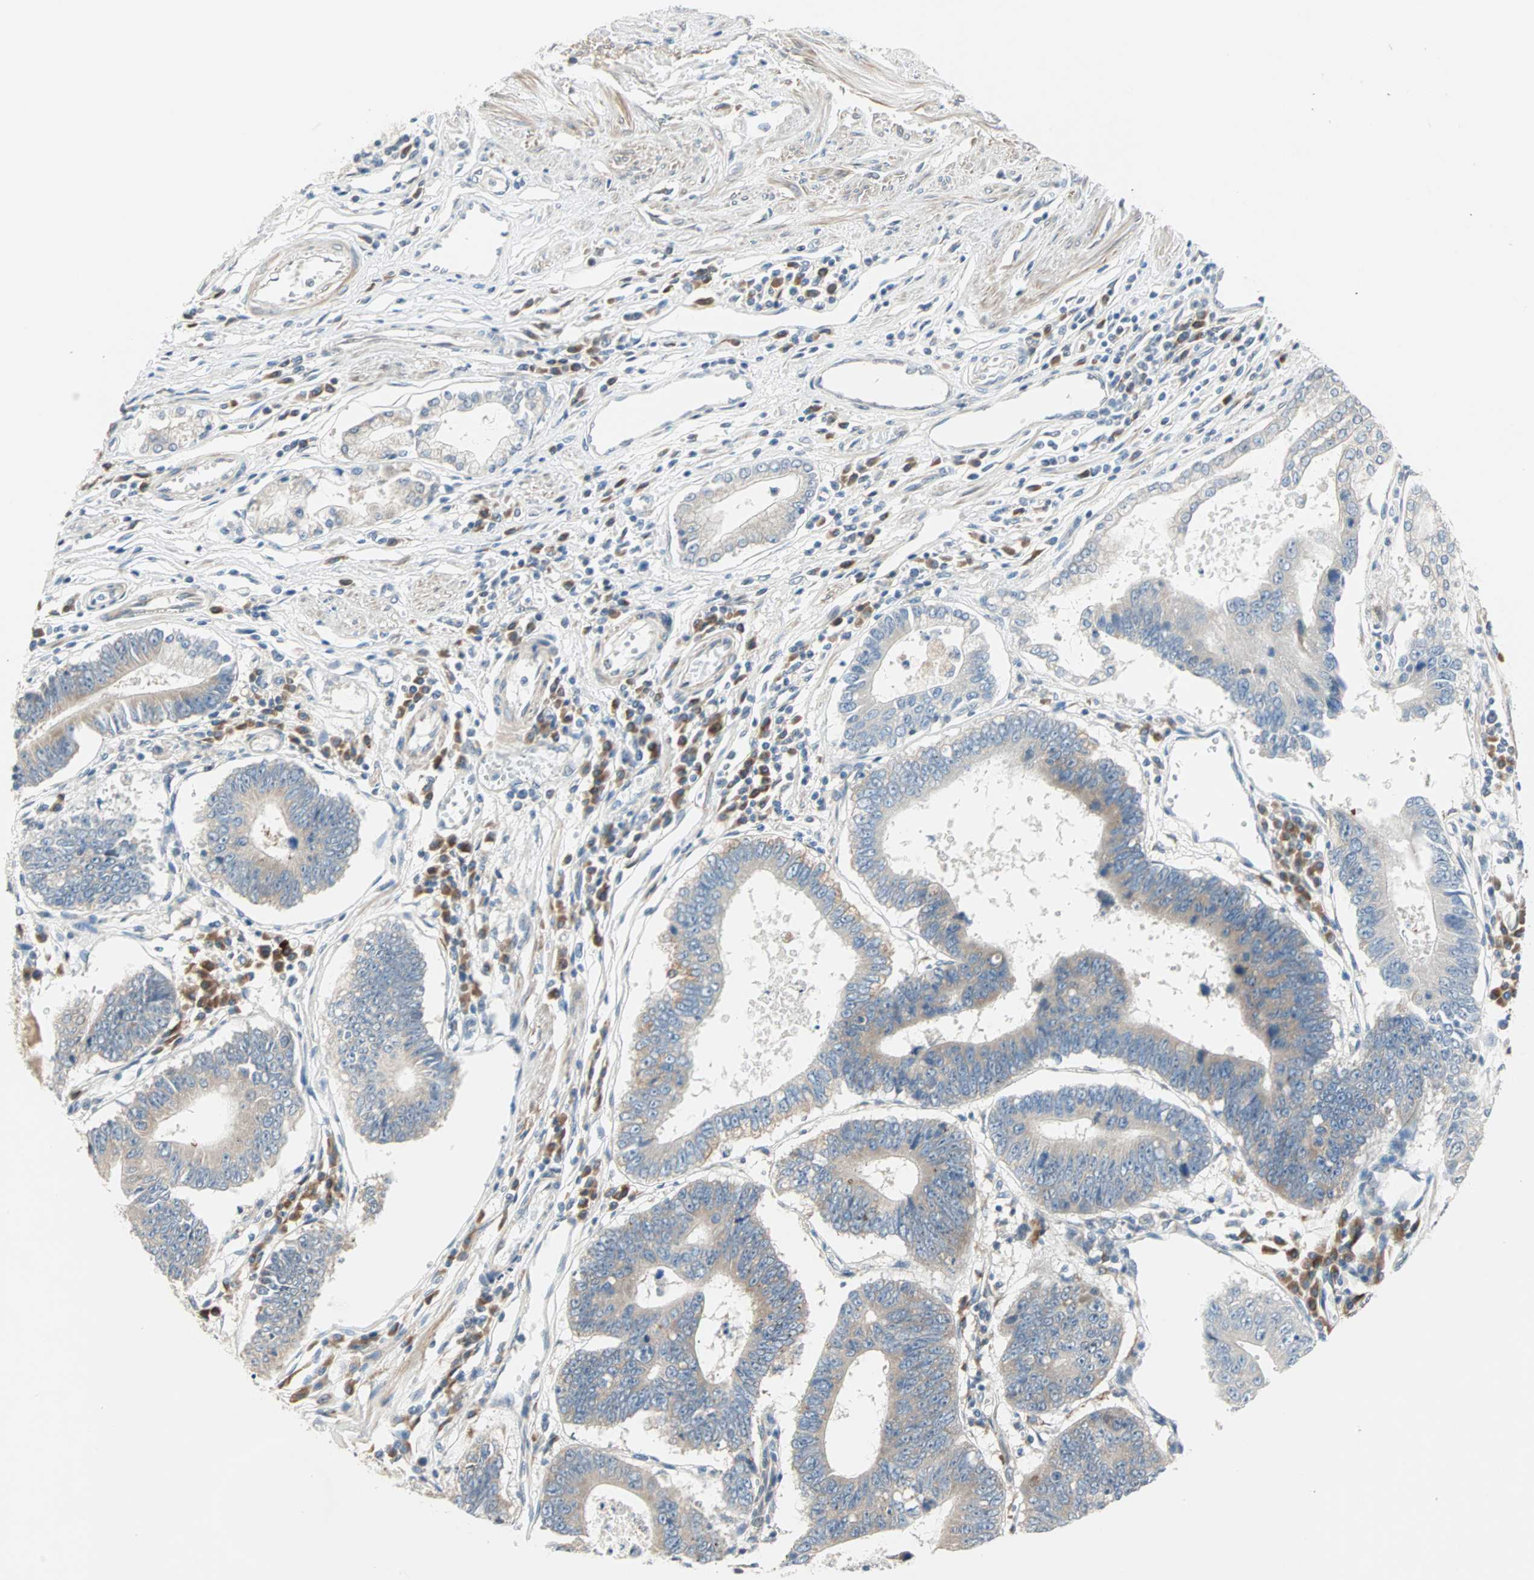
{"staining": {"intensity": "weak", "quantity": "25%-75%", "location": "cytoplasmic/membranous"}, "tissue": "stomach cancer", "cell_type": "Tumor cells", "image_type": "cancer", "snomed": [{"axis": "morphology", "description": "Adenocarcinoma, NOS"}, {"axis": "topography", "description": "Stomach"}], "caption": "IHC micrograph of human stomach cancer (adenocarcinoma) stained for a protein (brown), which displays low levels of weak cytoplasmic/membranous positivity in approximately 25%-75% of tumor cells.", "gene": "SAR1A", "patient": {"sex": "male", "age": 59}}